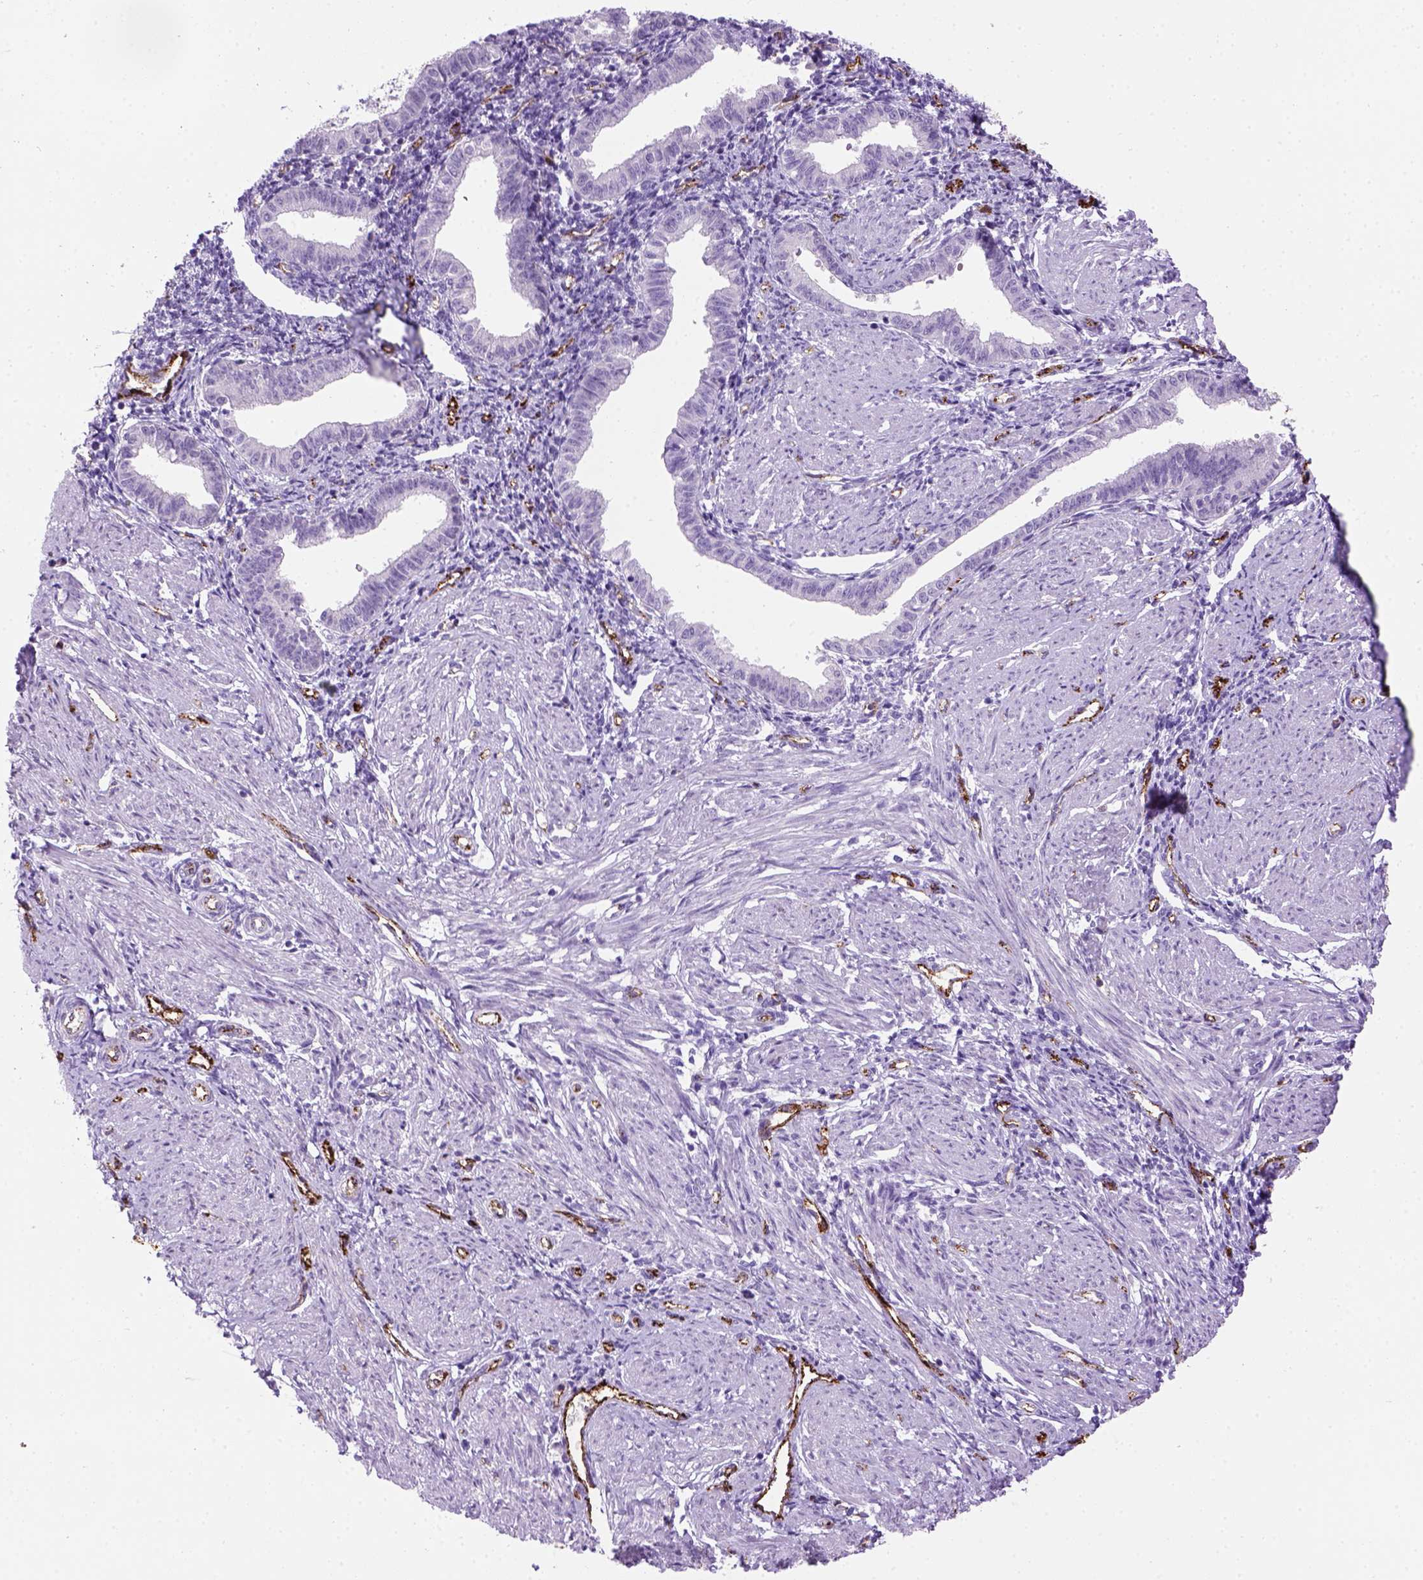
{"staining": {"intensity": "negative", "quantity": "none", "location": "none"}, "tissue": "endometrium", "cell_type": "Cells in endometrial stroma", "image_type": "normal", "snomed": [{"axis": "morphology", "description": "Normal tissue, NOS"}, {"axis": "topography", "description": "Endometrium"}], "caption": "Cells in endometrial stroma are negative for brown protein staining in unremarkable endometrium.", "gene": "VWF", "patient": {"sex": "female", "age": 37}}